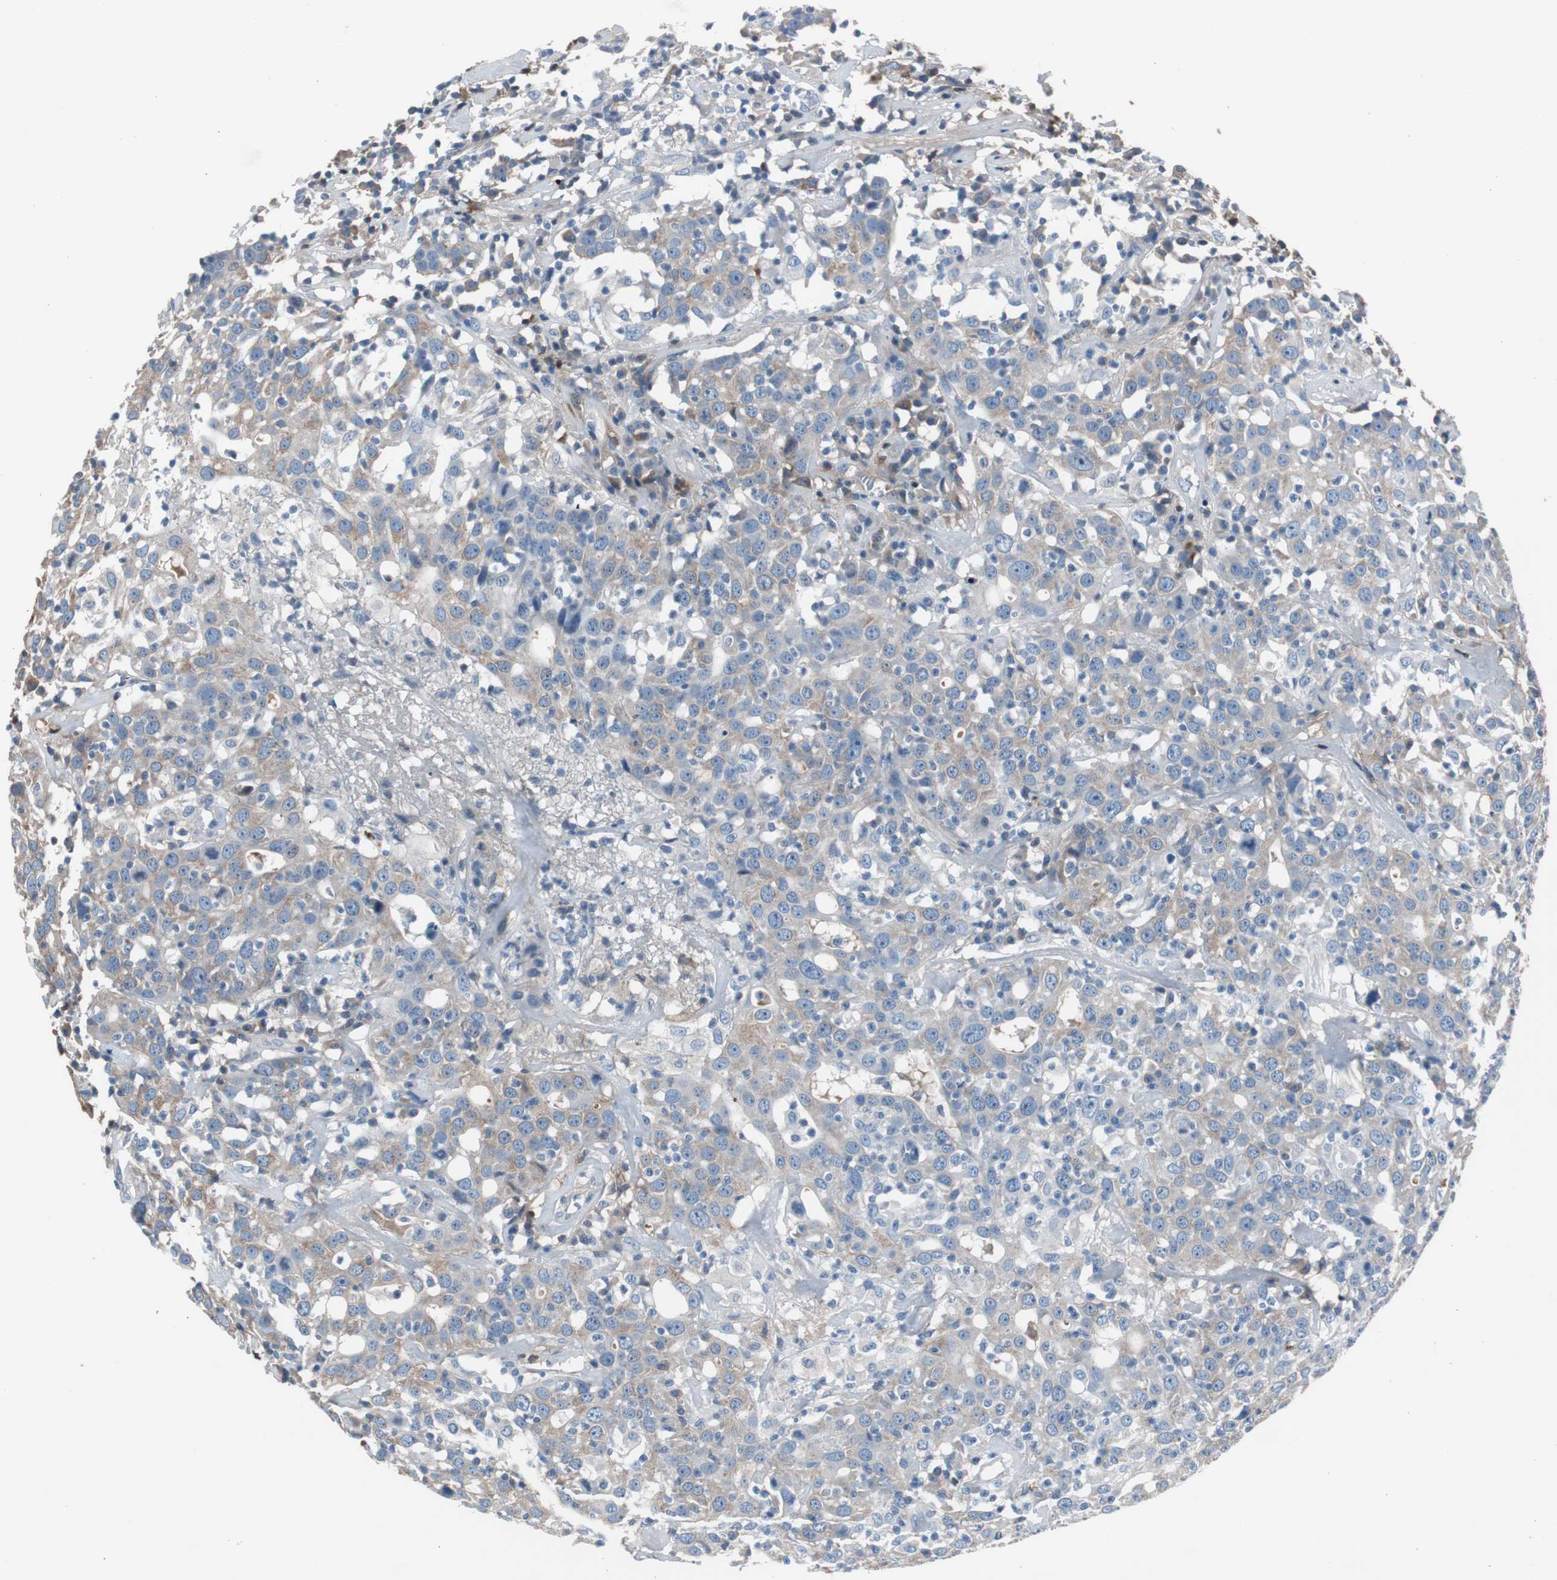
{"staining": {"intensity": "weak", "quantity": ">75%", "location": "cytoplasmic/membranous"}, "tissue": "head and neck cancer", "cell_type": "Tumor cells", "image_type": "cancer", "snomed": [{"axis": "morphology", "description": "Adenocarcinoma, NOS"}, {"axis": "topography", "description": "Salivary gland"}, {"axis": "topography", "description": "Head-Neck"}], "caption": "Human head and neck cancer (adenocarcinoma) stained with a protein marker reveals weak staining in tumor cells.", "gene": "SERPINF1", "patient": {"sex": "female", "age": 65}}